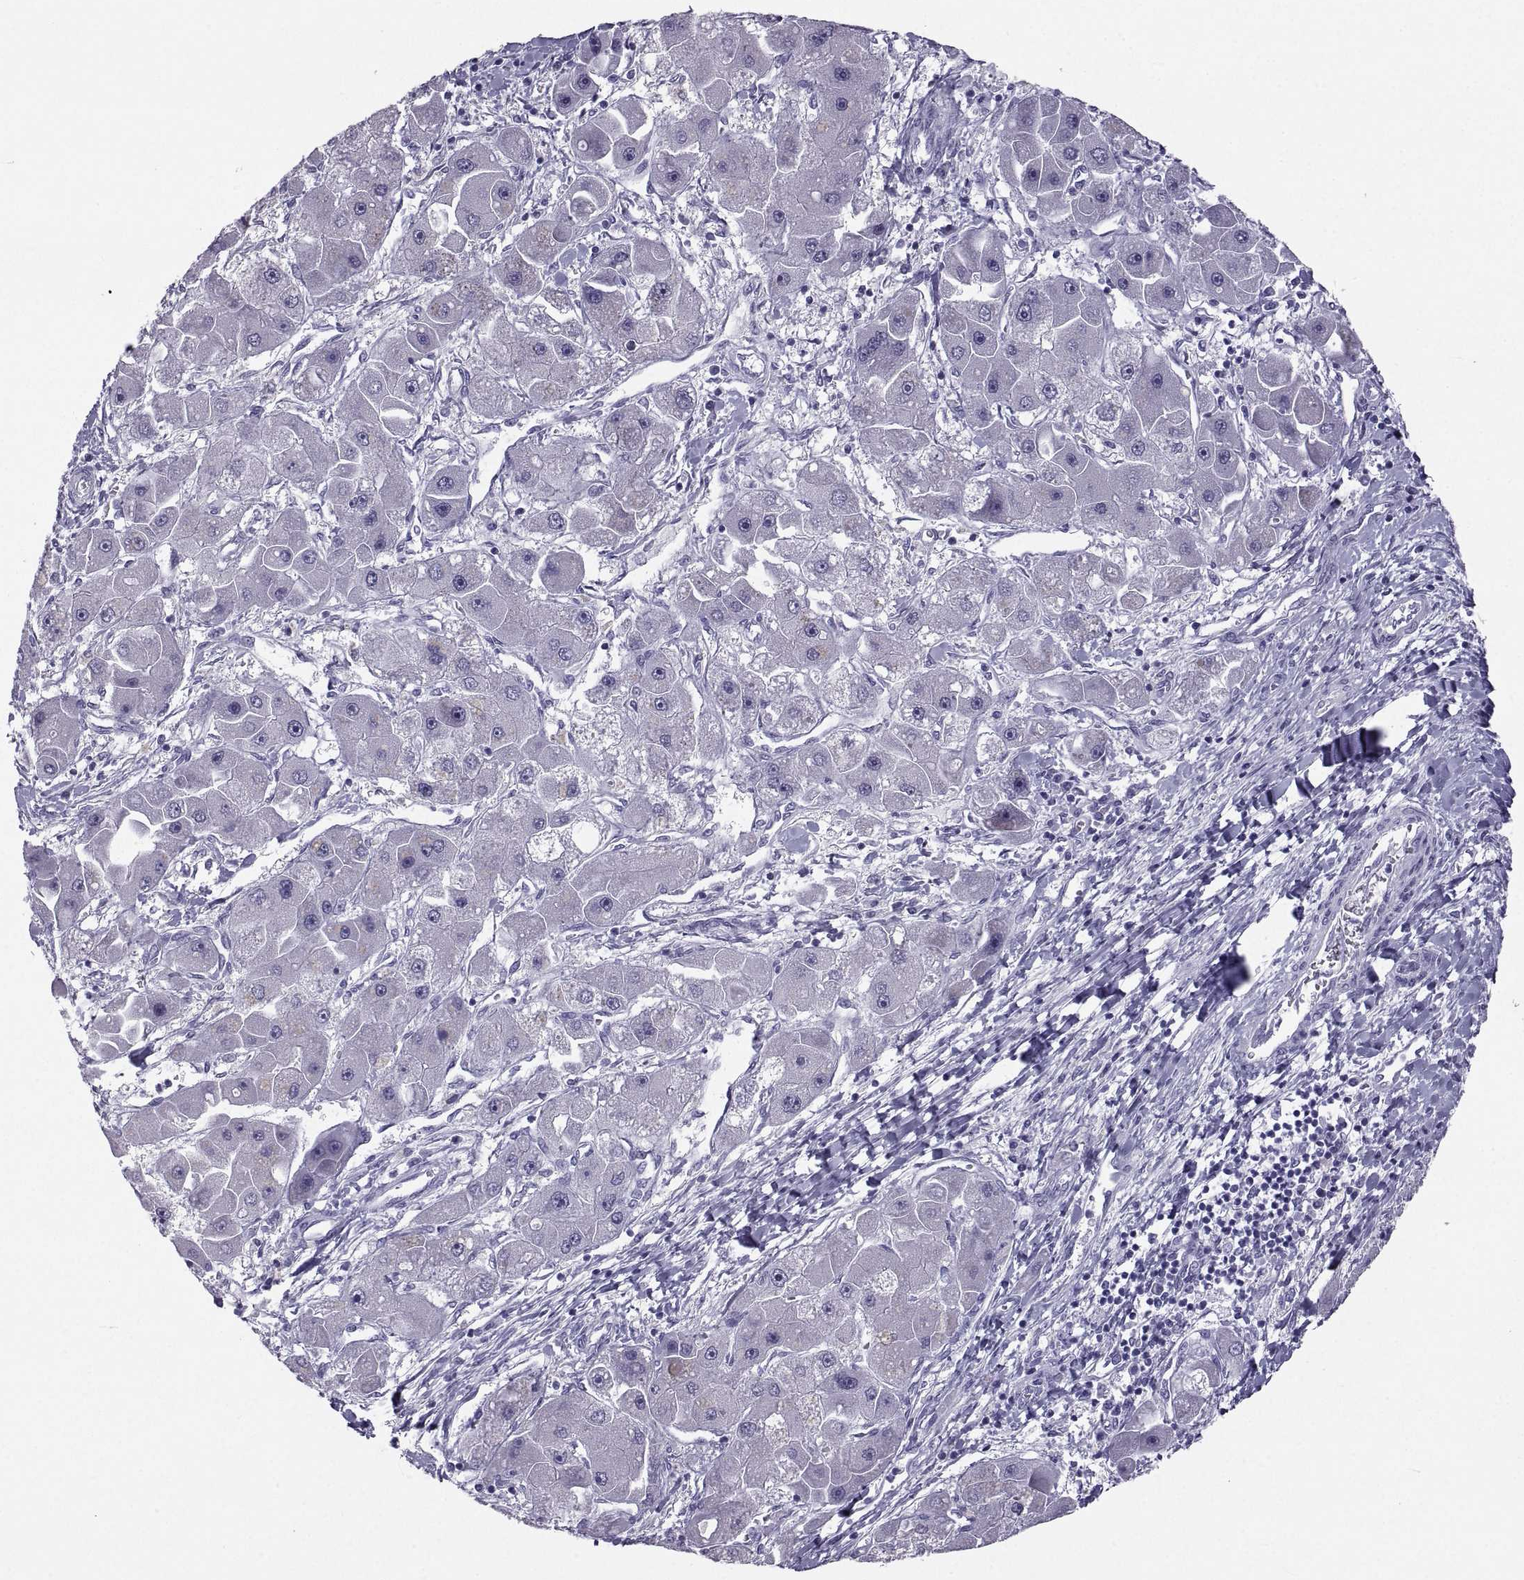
{"staining": {"intensity": "negative", "quantity": "none", "location": "none"}, "tissue": "liver cancer", "cell_type": "Tumor cells", "image_type": "cancer", "snomed": [{"axis": "morphology", "description": "Carcinoma, Hepatocellular, NOS"}, {"axis": "topography", "description": "Liver"}], "caption": "Tumor cells show no significant expression in hepatocellular carcinoma (liver).", "gene": "PCSK1N", "patient": {"sex": "male", "age": 24}}